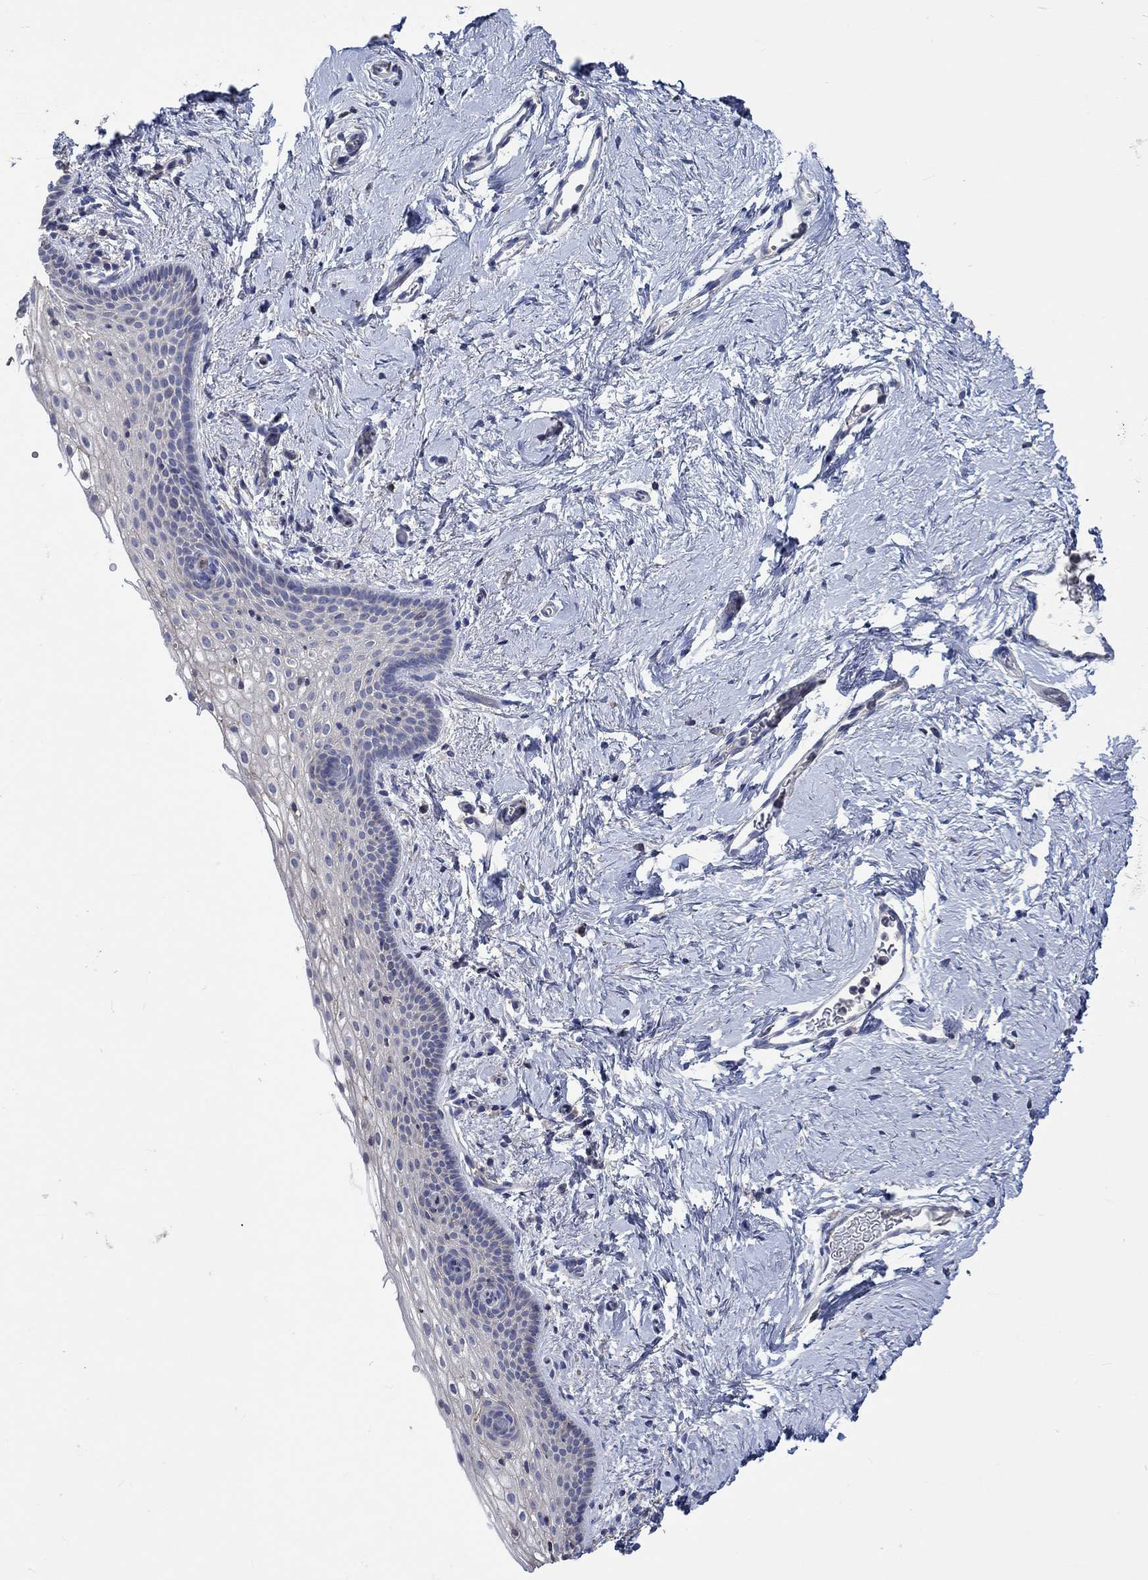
{"staining": {"intensity": "negative", "quantity": "none", "location": "none"}, "tissue": "vagina", "cell_type": "Squamous epithelial cells", "image_type": "normal", "snomed": [{"axis": "morphology", "description": "Normal tissue, NOS"}, {"axis": "topography", "description": "Vagina"}], "caption": "The immunohistochemistry (IHC) photomicrograph has no significant expression in squamous epithelial cells of vagina. (IHC, brightfield microscopy, high magnification).", "gene": "TNFAIP8L3", "patient": {"sex": "female", "age": 61}}